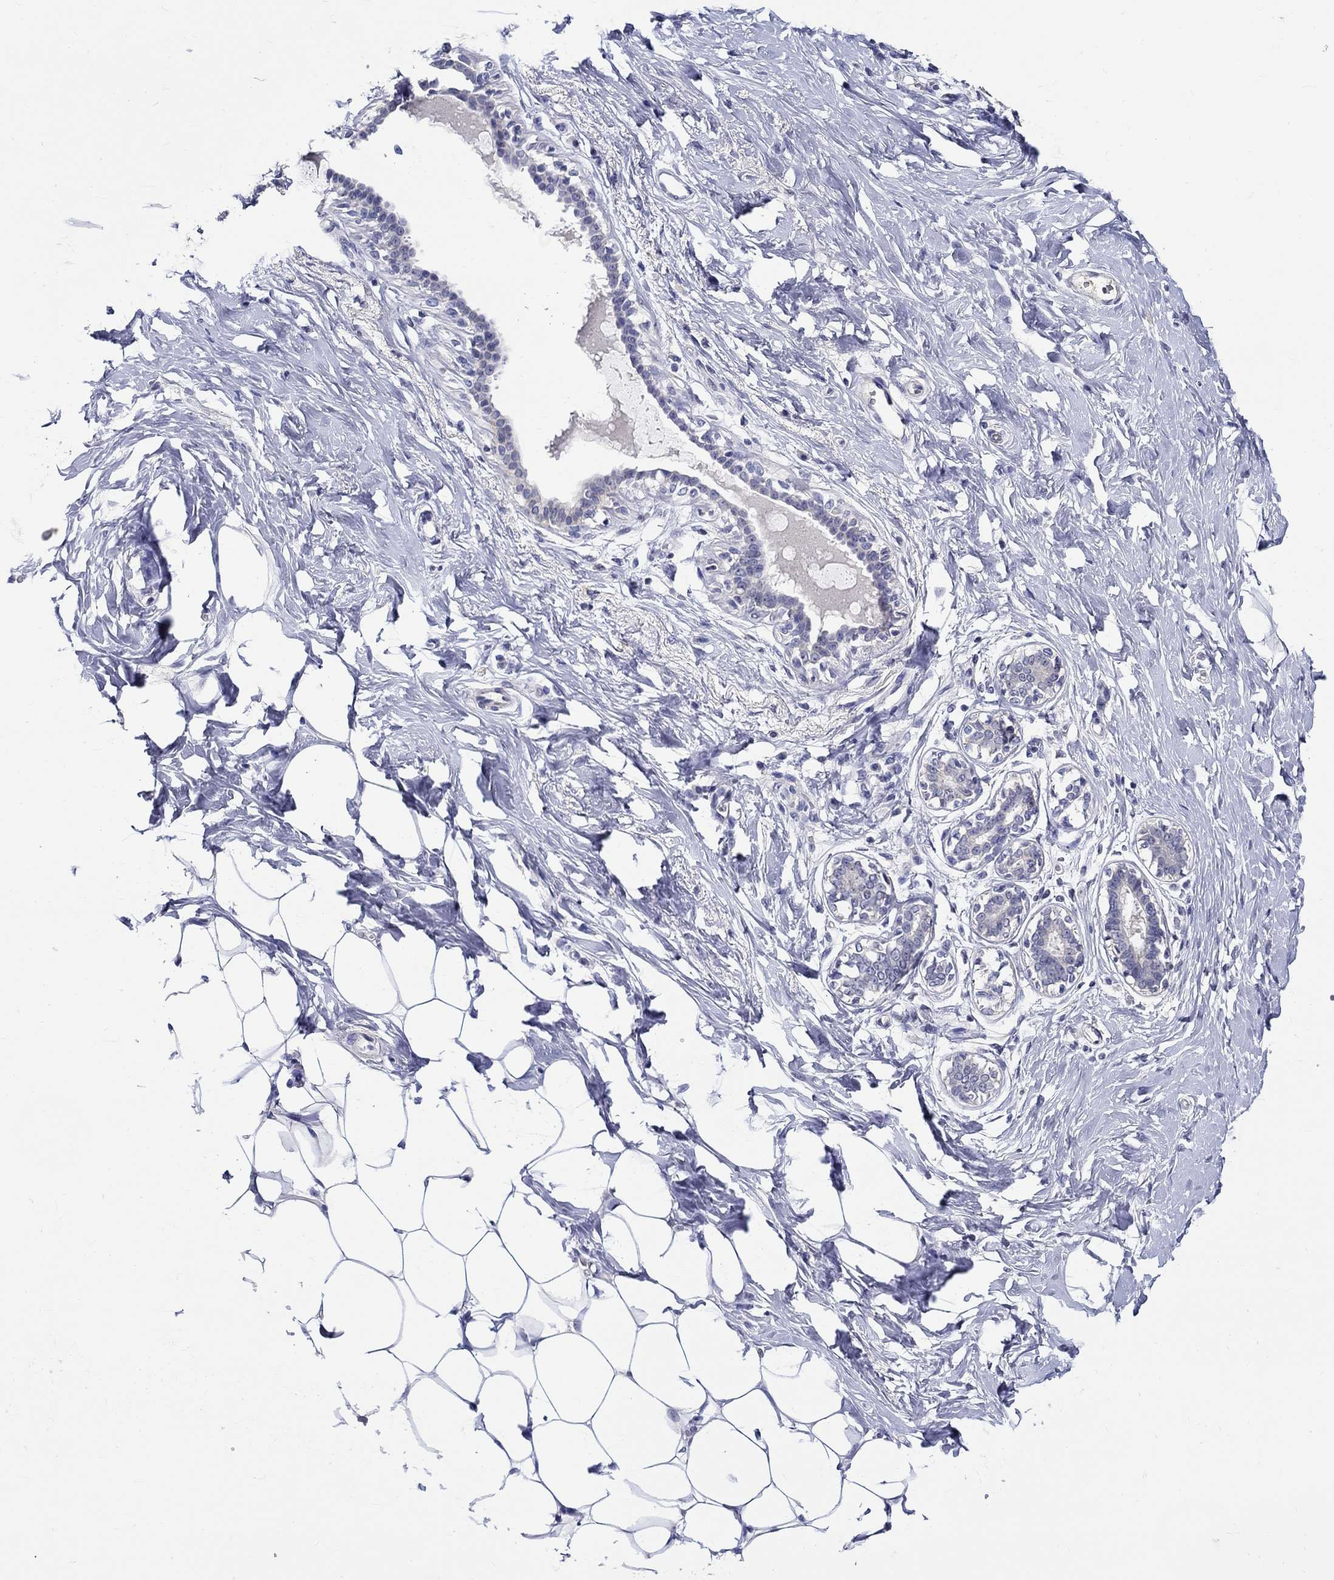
{"staining": {"intensity": "negative", "quantity": "none", "location": "none"}, "tissue": "breast", "cell_type": "Adipocytes", "image_type": "normal", "snomed": [{"axis": "morphology", "description": "Normal tissue, NOS"}, {"axis": "morphology", "description": "Lobular carcinoma, in situ"}, {"axis": "topography", "description": "Breast"}], "caption": "Adipocytes are negative for protein expression in normal human breast. (Stains: DAB immunohistochemistry (IHC) with hematoxylin counter stain, Microscopy: brightfield microscopy at high magnification).", "gene": "SLC30A3", "patient": {"sex": "female", "age": 35}}